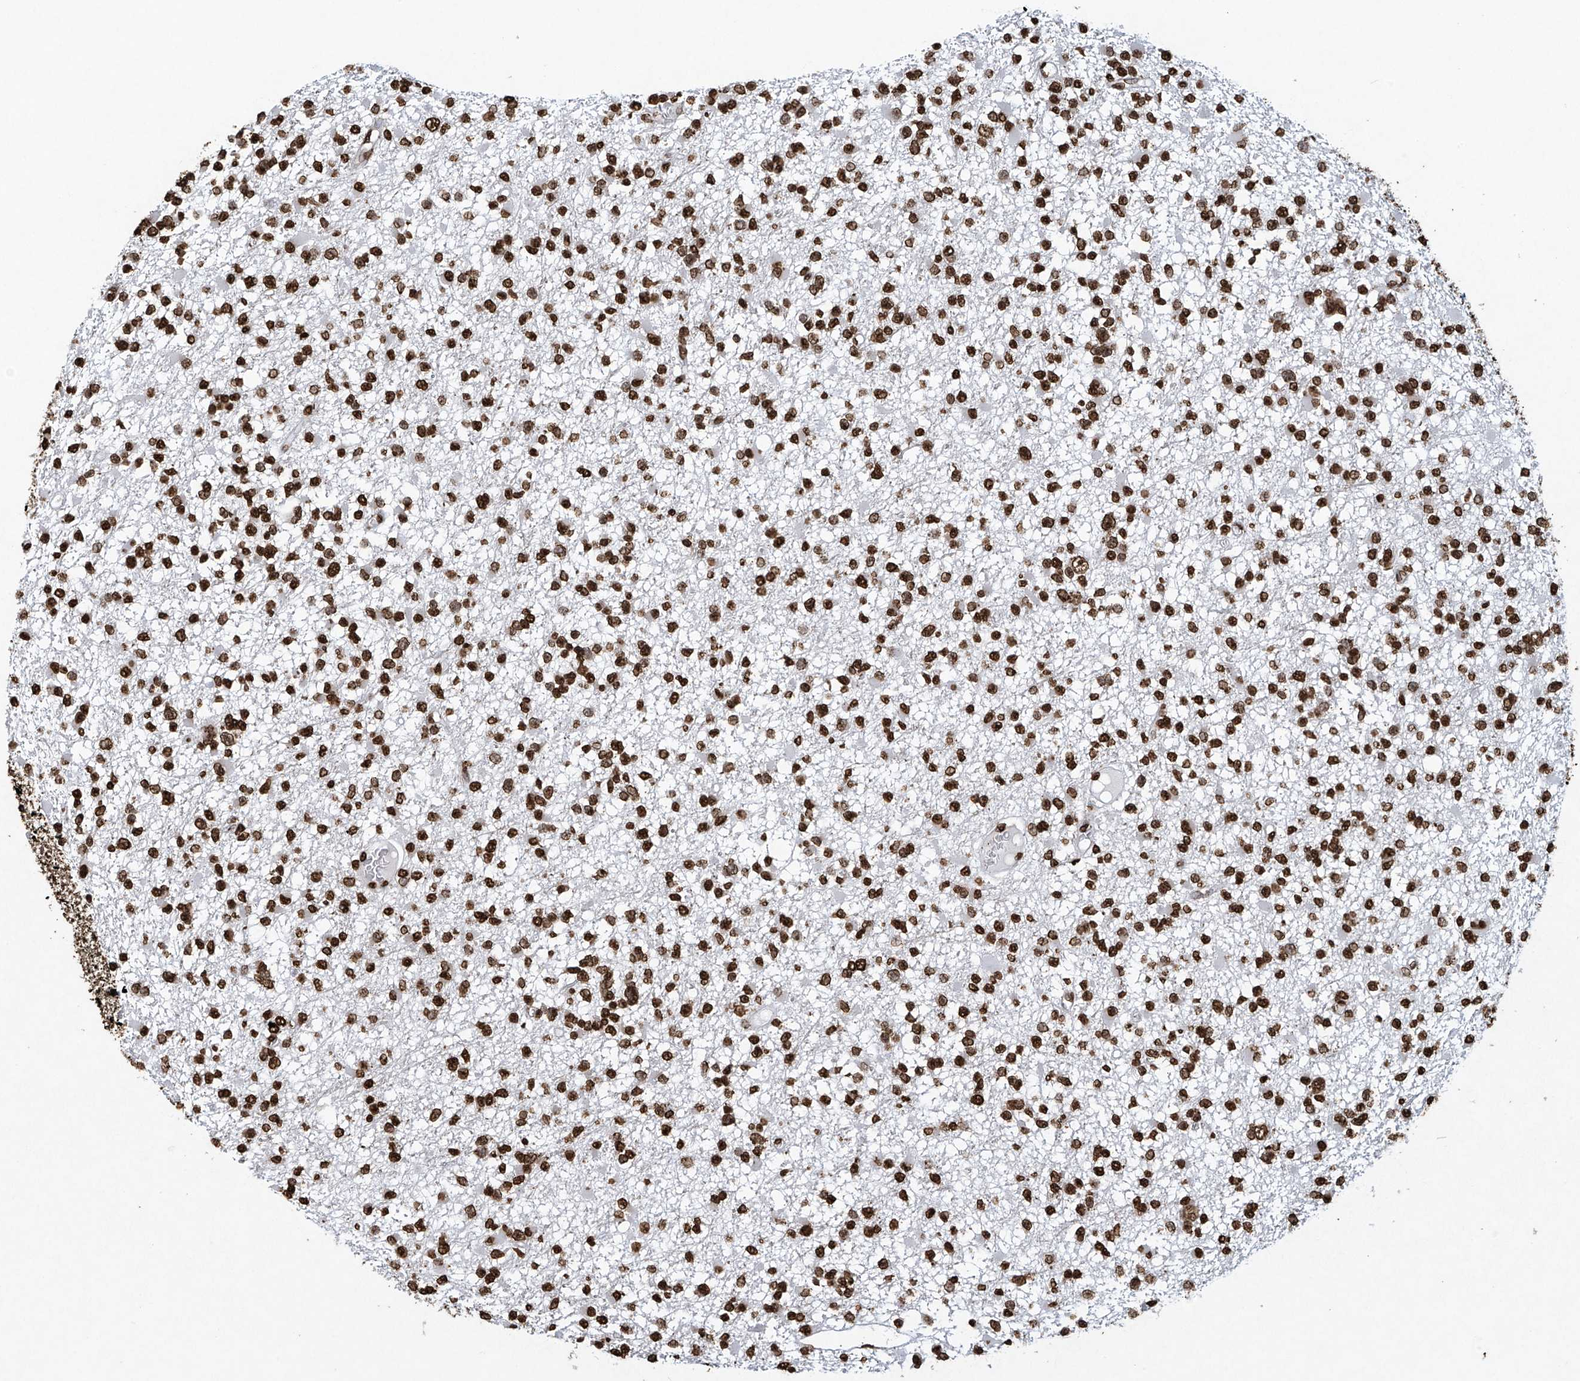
{"staining": {"intensity": "strong", "quantity": ">75%", "location": "nuclear"}, "tissue": "glioma", "cell_type": "Tumor cells", "image_type": "cancer", "snomed": [{"axis": "morphology", "description": "Glioma, malignant, Low grade"}, {"axis": "topography", "description": "Brain"}], "caption": "About >75% of tumor cells in low-grade glioma (malignant) demonstrate strong nuclear protein positivity as visualized by brown immunohistochemical staining.", "gene": "H3-3A", "patient": {"sex": "female", "age": 22}}